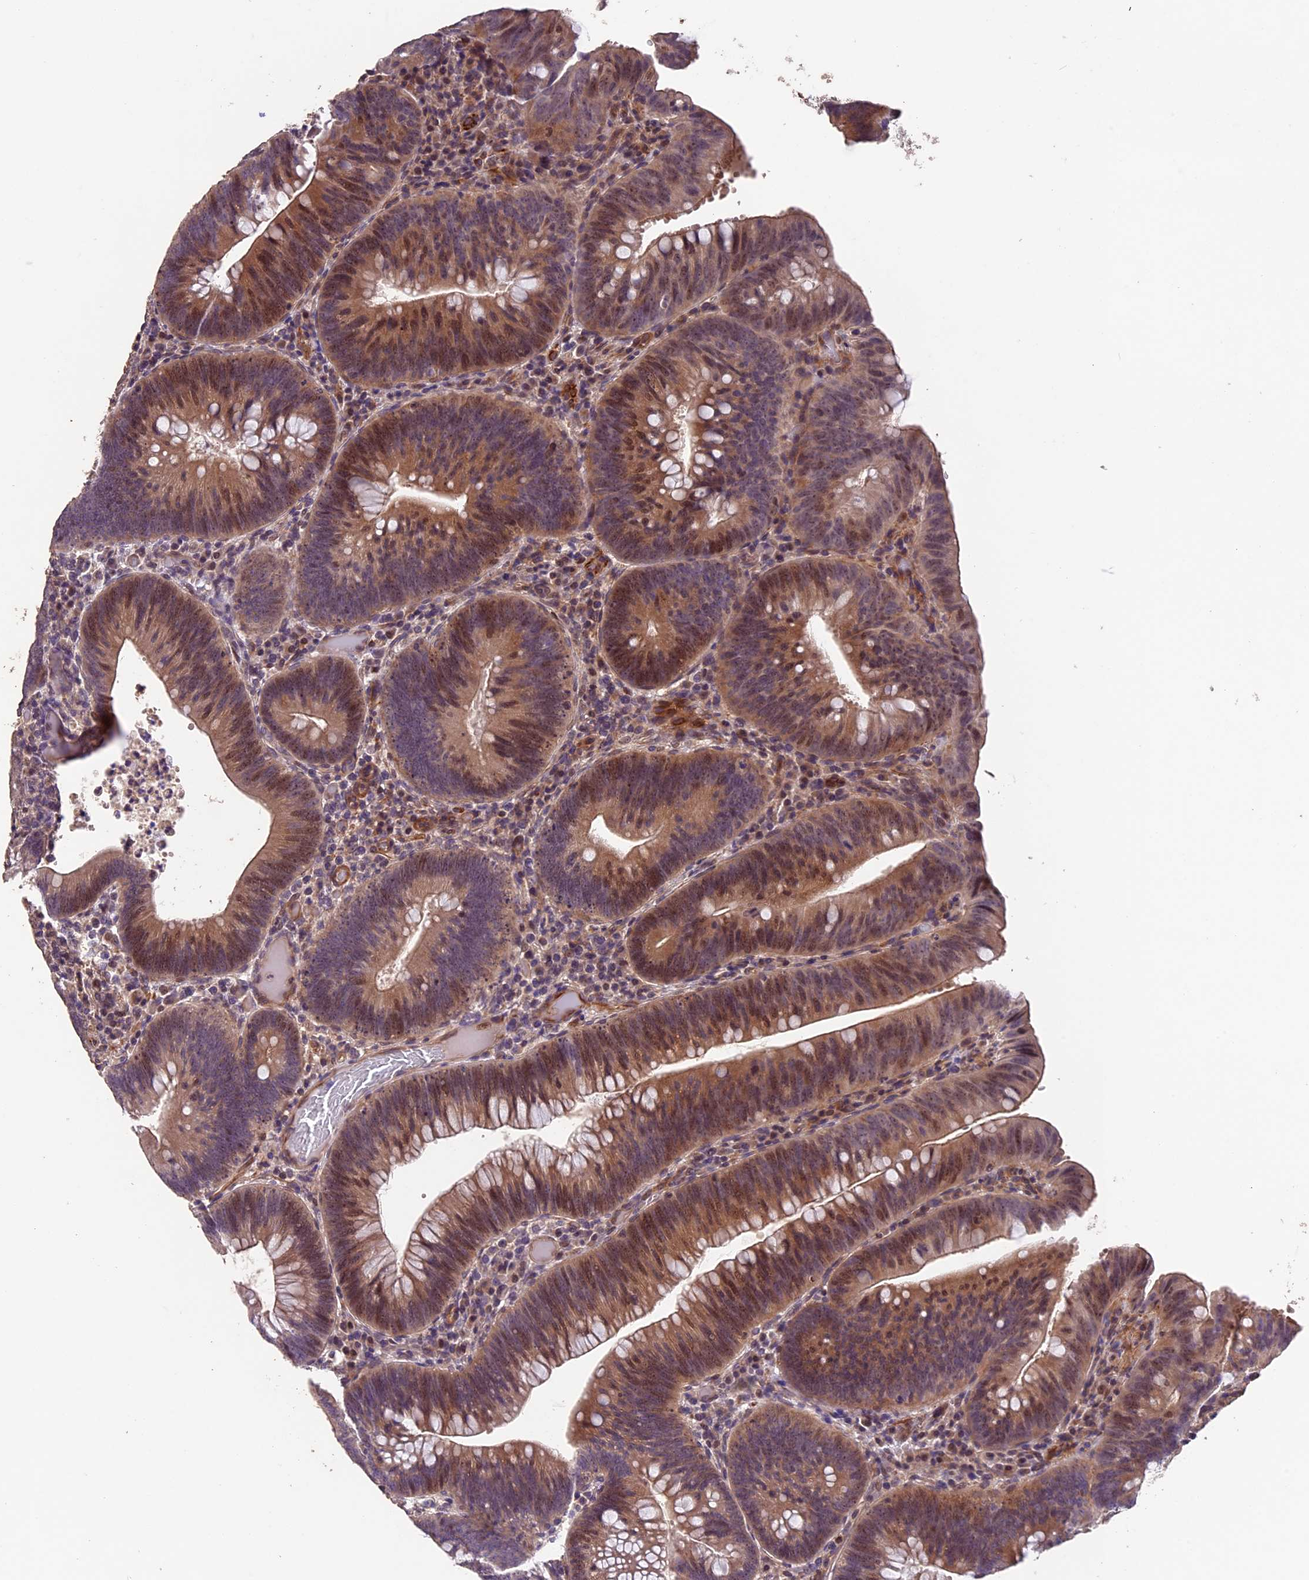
{"staining": {"intensity": "moderate", "quantity": ">75%", "location": "cytoplasmic/membranous,nuclear"}, "tissue": "colorectal cancer", "cell_type": "Tumor cells", "image_type": "cancer", "snomed": [{"axis": "morphology", "description": "Adenocarcinoma, NOS"}, {"axis": "topography", "description": "Rectum"}], "caption": "Immunohistochemistry (IHC) (DAB) staining of human colorectal cancer (adenocarcinoma) demonstrates moderate cytoplasmic/membranous and nuclear protein staining in approximately >75% of tumor cells.", "gene": "GNB5", "patient": {"sex": "female", "age": 75}}